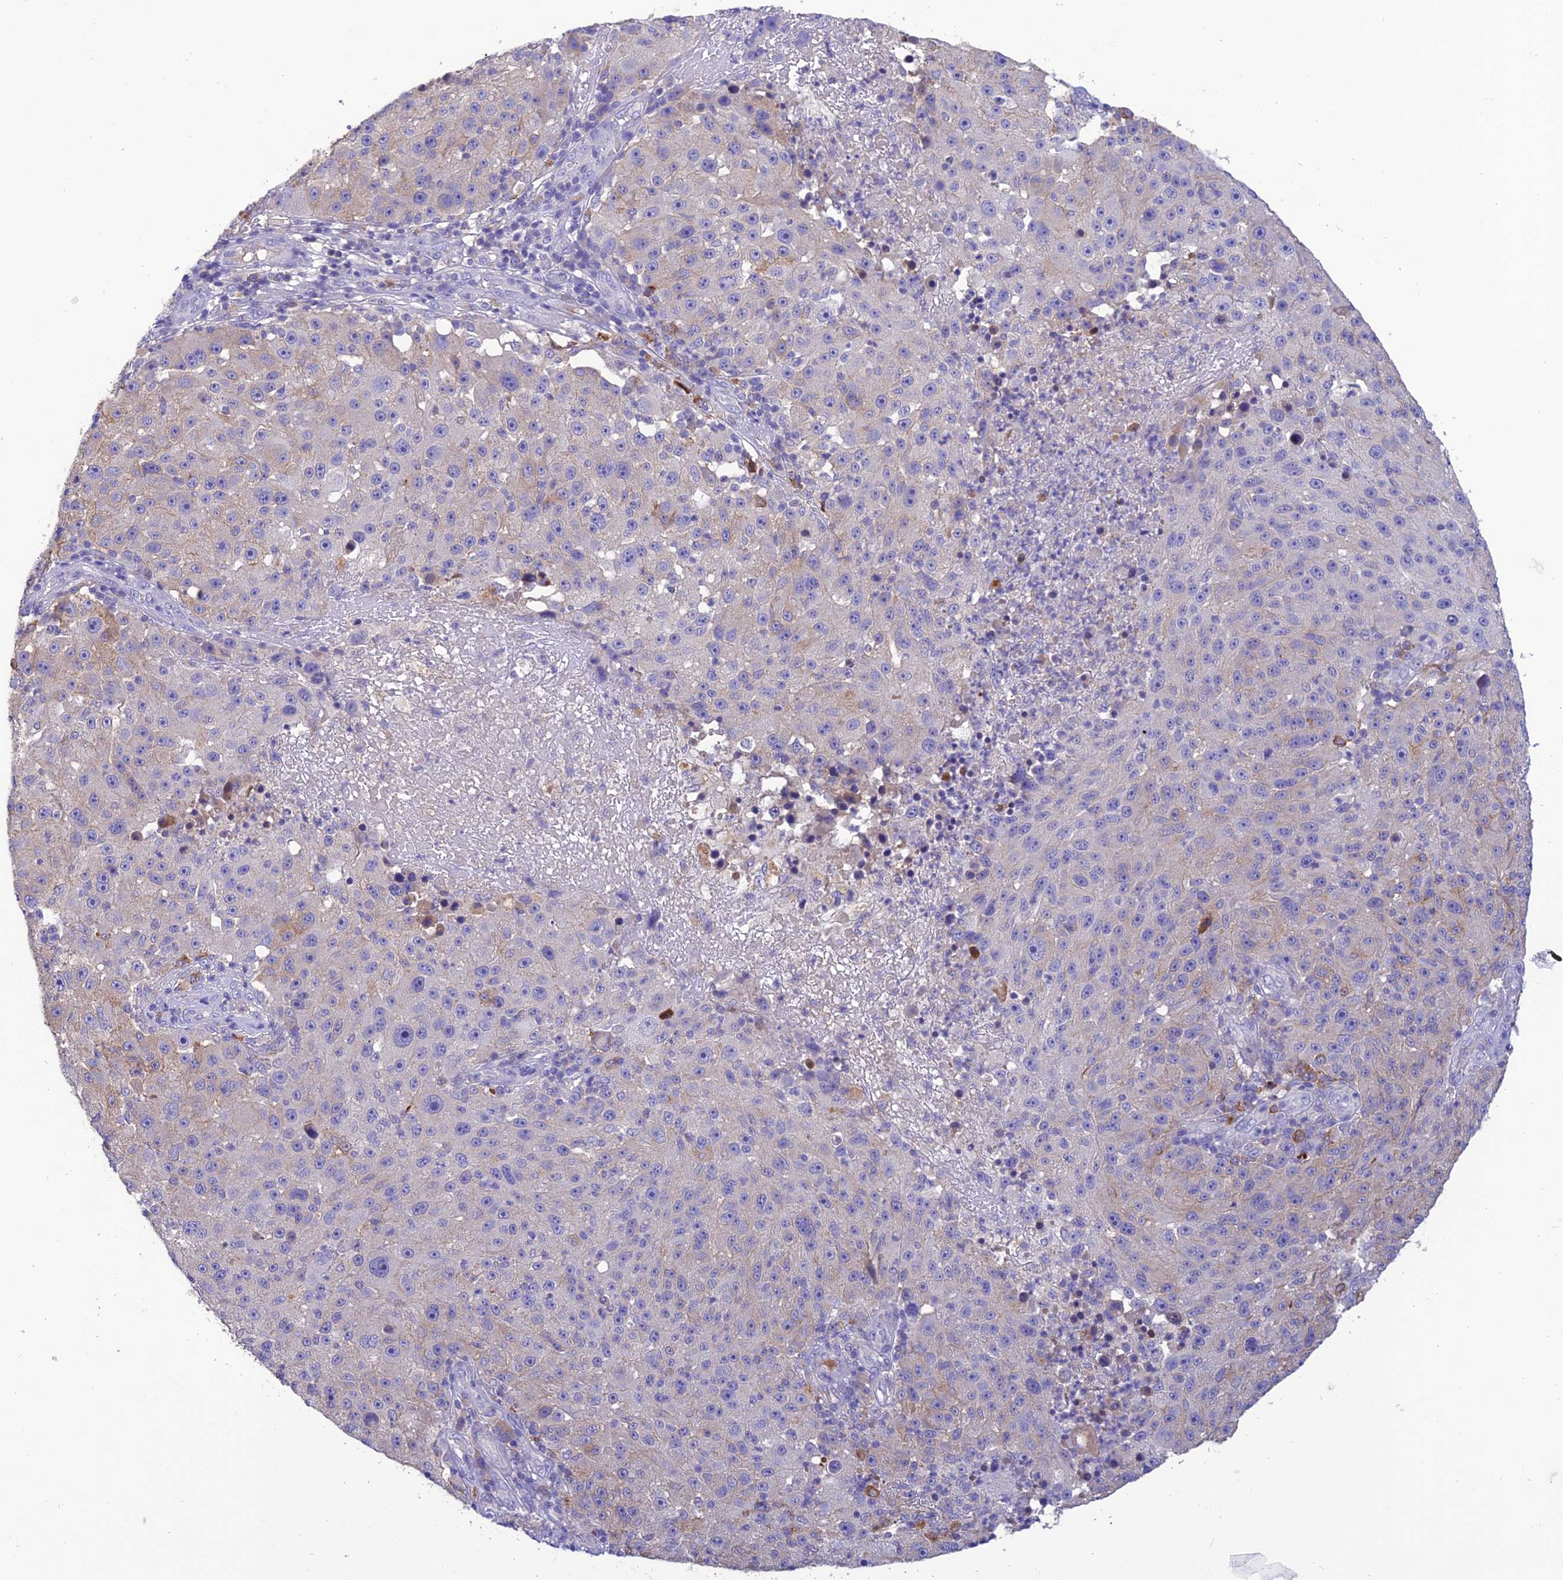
{"staining": {"intensity": "weak", "quantity": "<25%", "location": "cytoplasmic/membranous"}, "tissue": "melanoma", "cell_type": "Tumor cells", "image_type": "cancer", "snomed": [{"axis": "morphology", "description": "Malignant melanoma, NOS"}, {"axis": "topography", "description": "Skin"}], "caption": "Photomicrograph shows no protein positivity in tumor cells of malignant melanoma tissue.", "gene": "SFT2D2", "patient": {"sex": "male", "age": 53}}